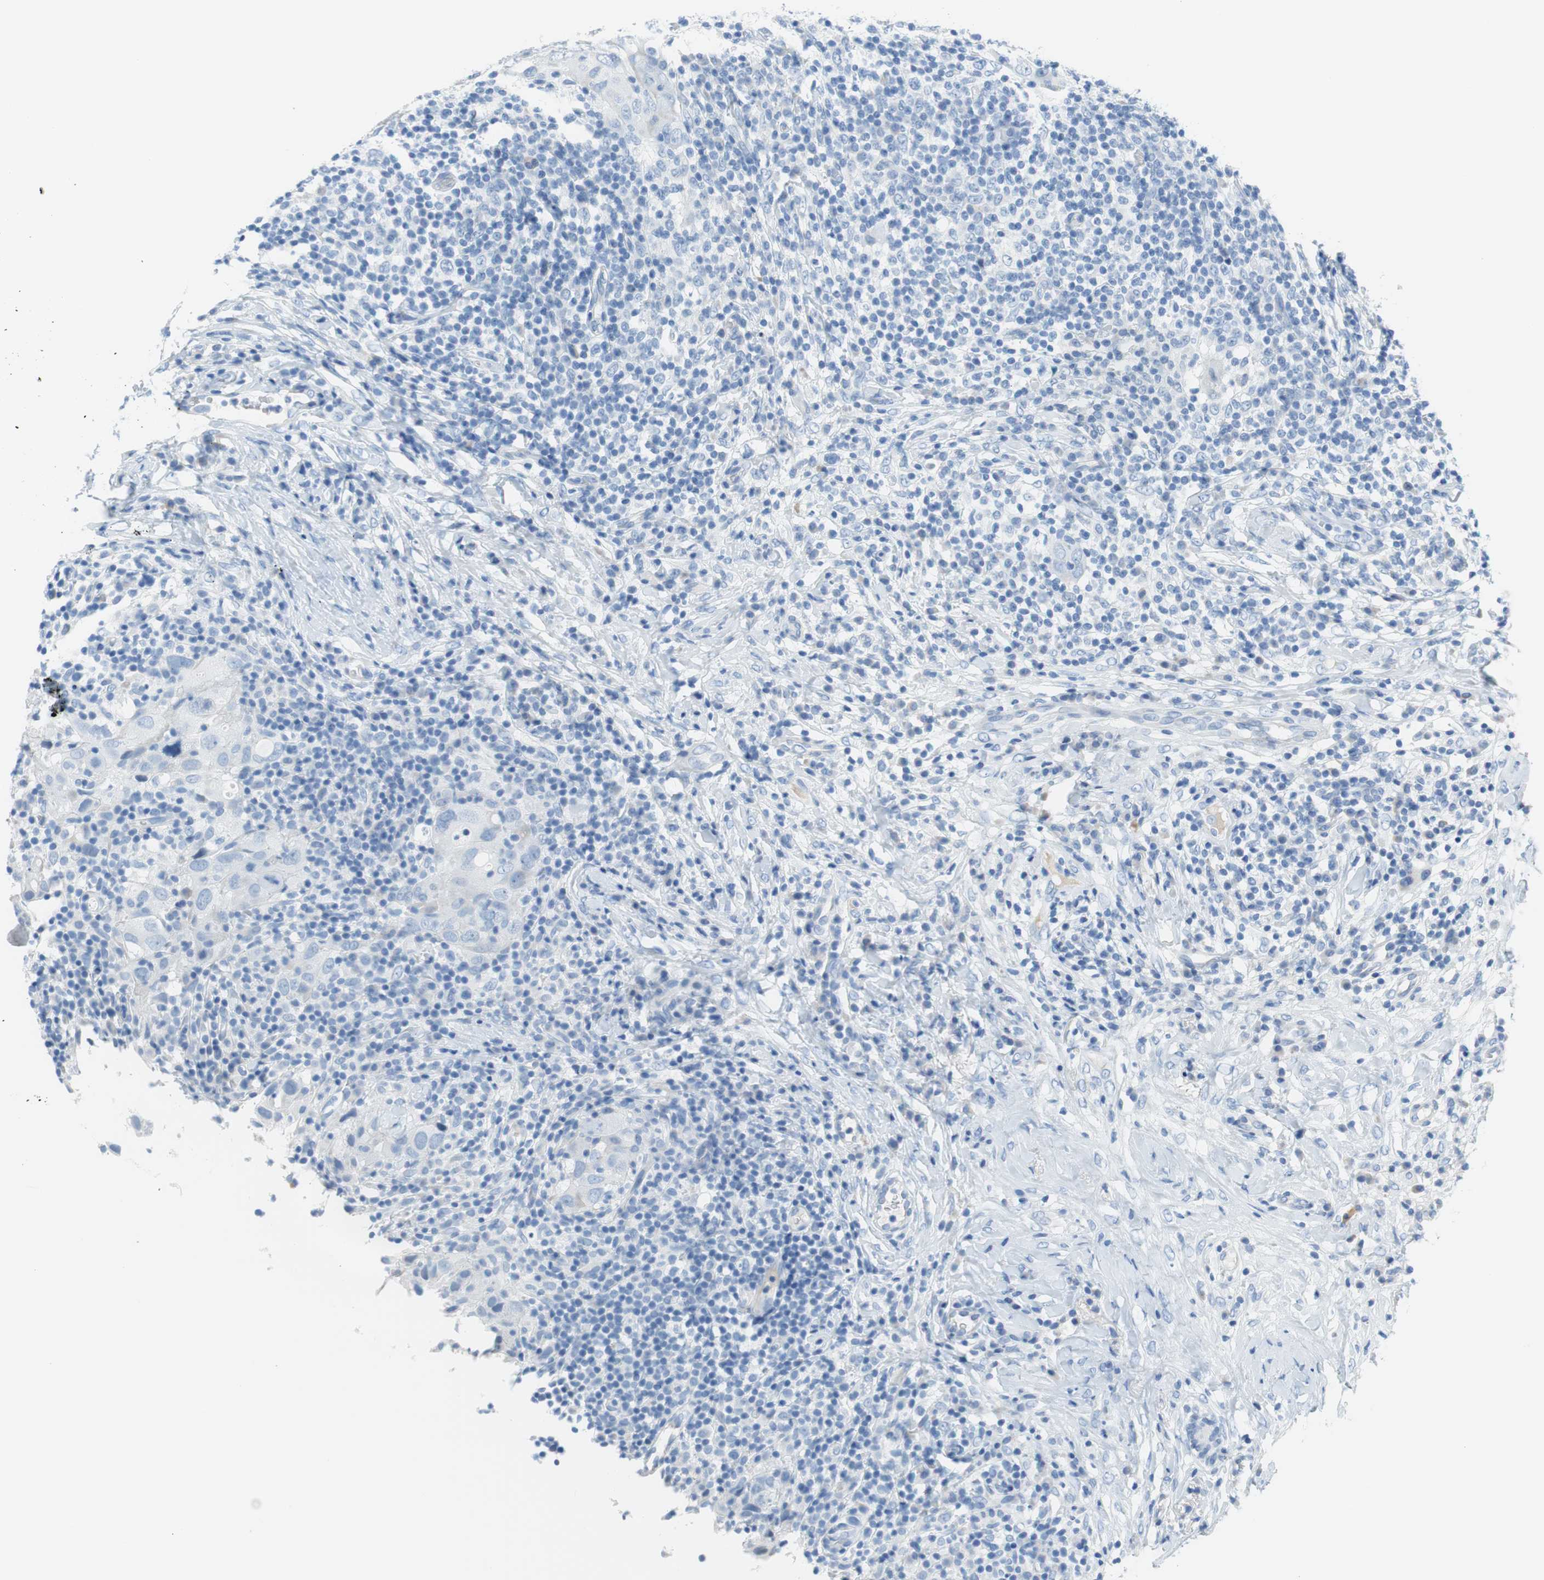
{"staining": {"intensity": "negative", "quantity": "none", "location": "none"}, "tissue": "breast cancer", "cell_type": "Tumor cells", "image_type": "cancer", "snomed": [{"axis": "morphology", "description": "Duct carcinoma"}, {"axis": "topography", "description": "Breast"}], "caption": "Tumor cells are negative for brown protein staining in infiltrating ductal carcinoma (breast). (Brightfield microscopy of DAB IHC at high magnification).", "gene": "MYH1", "patient": {"sex": "female", "age": 37}}